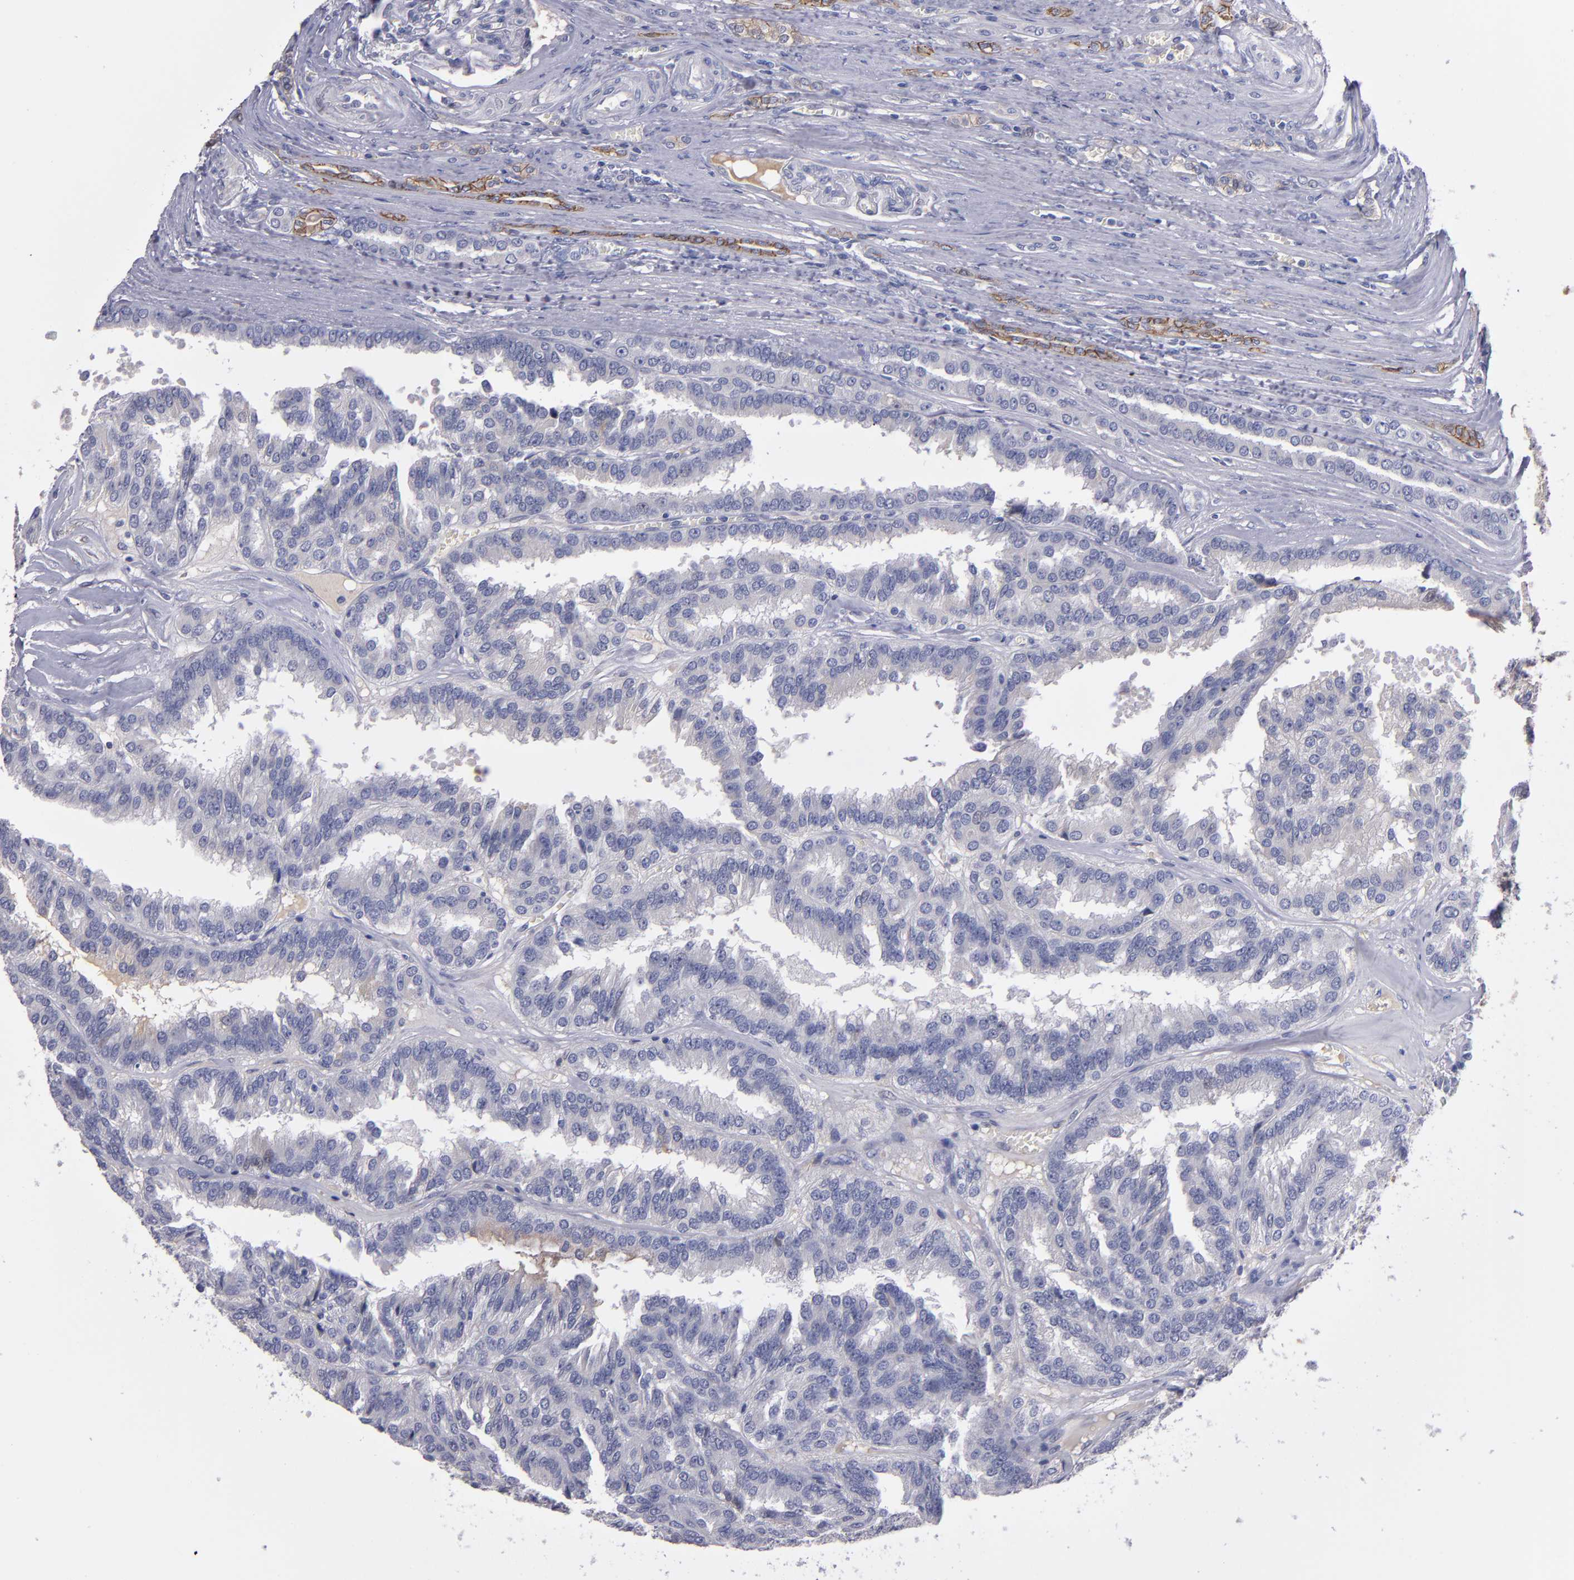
{"staining": {"intensity": "negative", "quantity": "none", "location": "none"}, "tissue": "renal cancer", "cell_type": "Tumor cells", "image_type": "cancer", "snomed": [{"axis": "morphology", "description": "Adenocarcinoma, NOS"}, {"axis": "topography", "description": "Kidney"}], "caption": "A high-resolution photomicrograph shows immunohistochemistry (IHC) staining of adenocarcinoma (renal), which displays no significant expression in tumor cells.", "gene": "CDH3", "patient": {"sex": "male", "age": 46}}